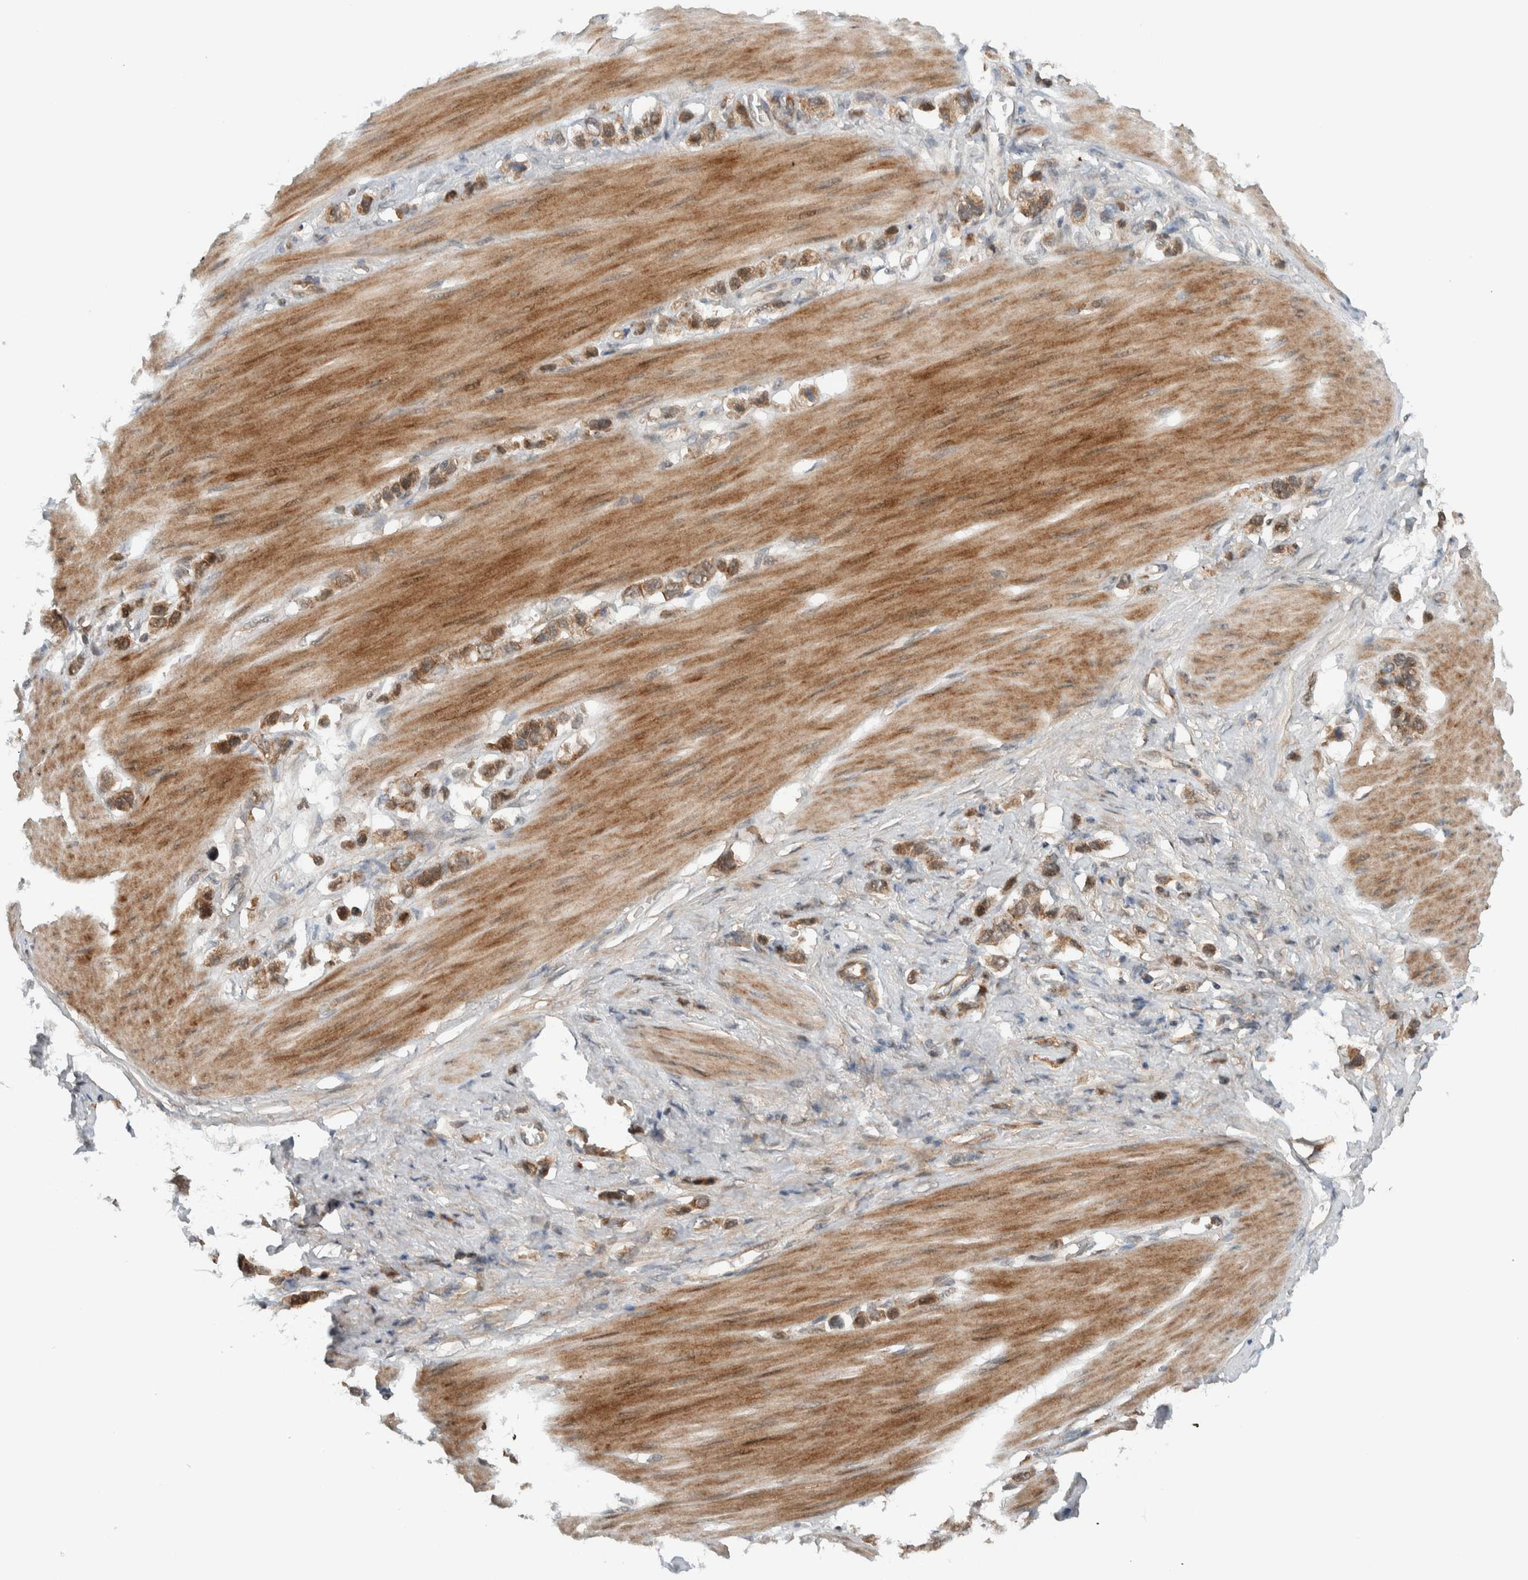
{"staining": {"intensity": "moderate", "quantity": ">75%", "location": "cytoplasmic/membranous"}, "tissue": "stomach cancer", "cell_type": "Tumor cells", "image_type": "cancer", "snomed": [{"axis": "morphology", "description": "Adenocarcinoma, NOS"}, {"axis": "topography", "description": "Stomach"}], "caption": "Human stomach cancer (adenocarcinoma) stained with a brown dye reveals moderate cytoplasmic/membranous positive positivity in about >75% of tumor cells.", "gene": "KLHL6", "patient": {"sex": "female", "age": 65}}